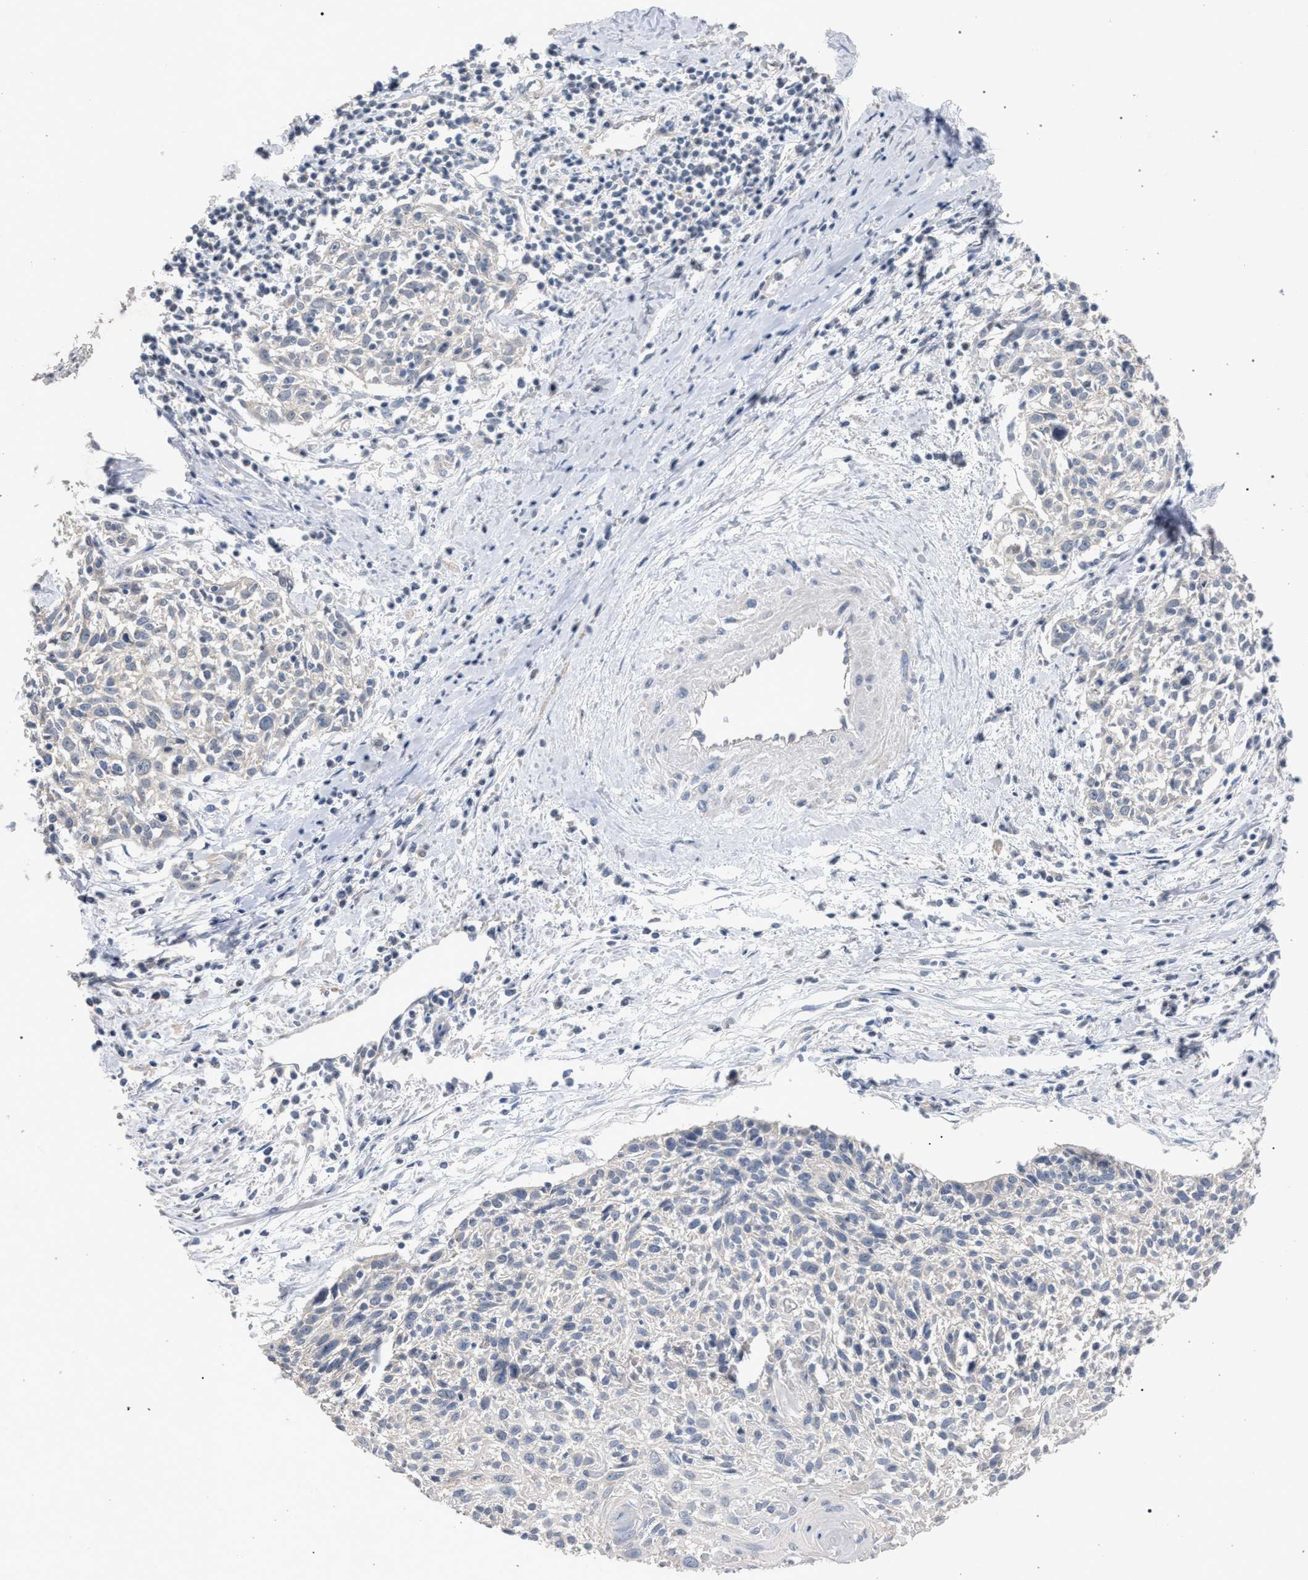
{"staining": {"intensity": "negative", "quantity": "none", "location": "none"}, "tissue": "cervical cancer", "cell_type": "Tumor cells", "image_type": "cancer", "snomed": [{"axis": "morphology", "description": "Squamous cell carcinoma, NOS"}, {"axis": "topography", "description": "Cervix"}], "caption": "This is an immunohistochemistry (IHC) image of squamous cell carcinoma (cervical). There is no staining in tumor cells.", "gene": "TECPR1", "patient": {"sex": "female", "age": 51}}